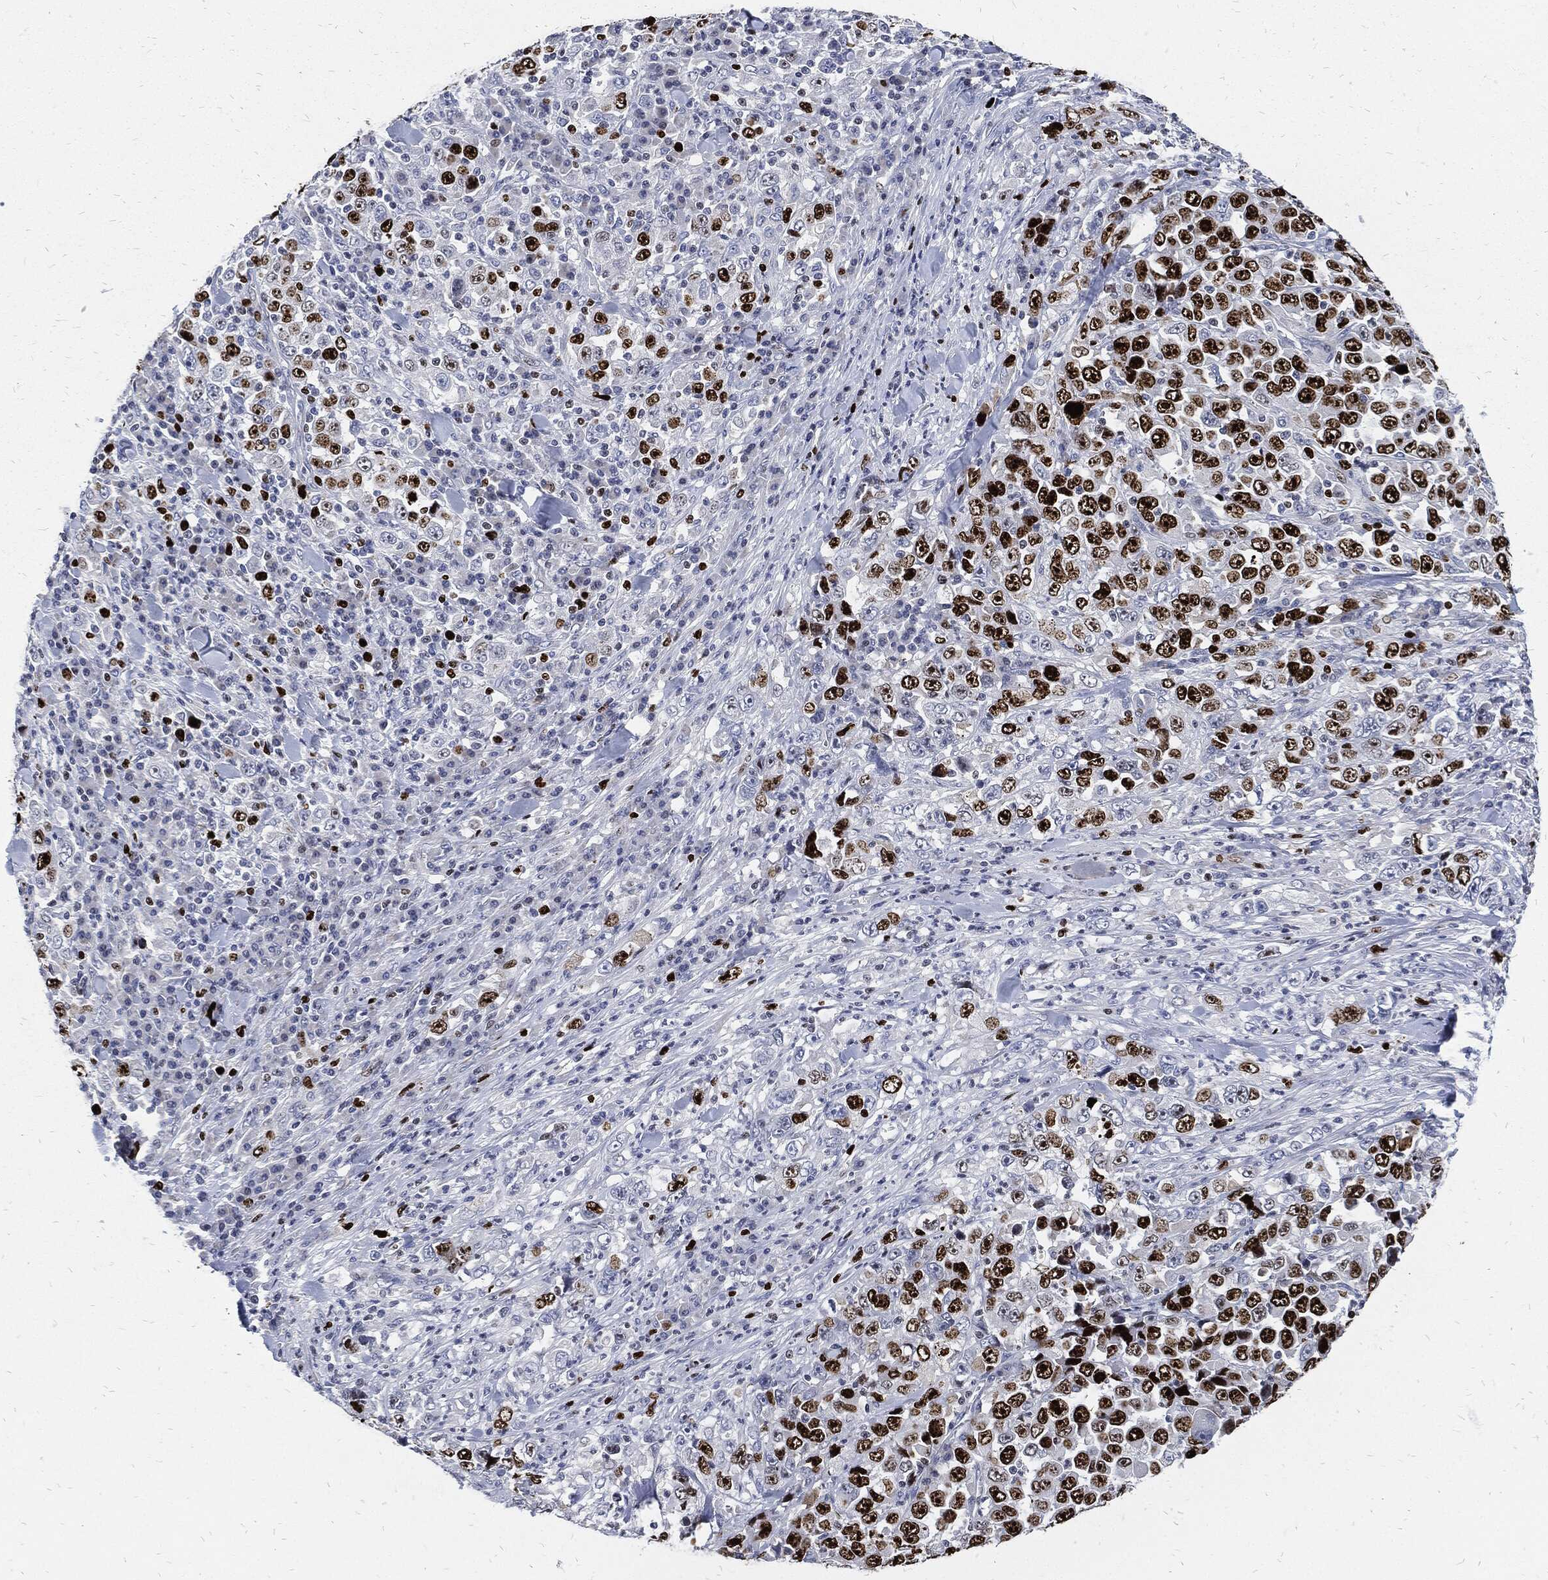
{"staining": {"intensity": "strong", "quantity": ">75%", "location": "nuclear"}, "tissue": "stomach cancer", "cell_type": "Tumor cells", "image_type": "cancer", "snomed": [{"axis": "morphology", "description": "Normal tissue, NOS"}, {"axis": "morphology", "description": "Adenocarcinoma, NOS"}, {"axis": "topography", "description": "Stomach, upper"}, {"axis": "topography", "description": "Stomach"}], "caption": "Tumor cells display strong nuclear positivity in approximately >75% of cells in stomach cancer. The staining is performed using DAB (3,3'-diaminobenzidine) brown chromogen to label protein expression. The nuclei are counter-stained blue using hematoxylin.", "gene": "MKI67", "patient": {"sex": "male", "age": 59}}